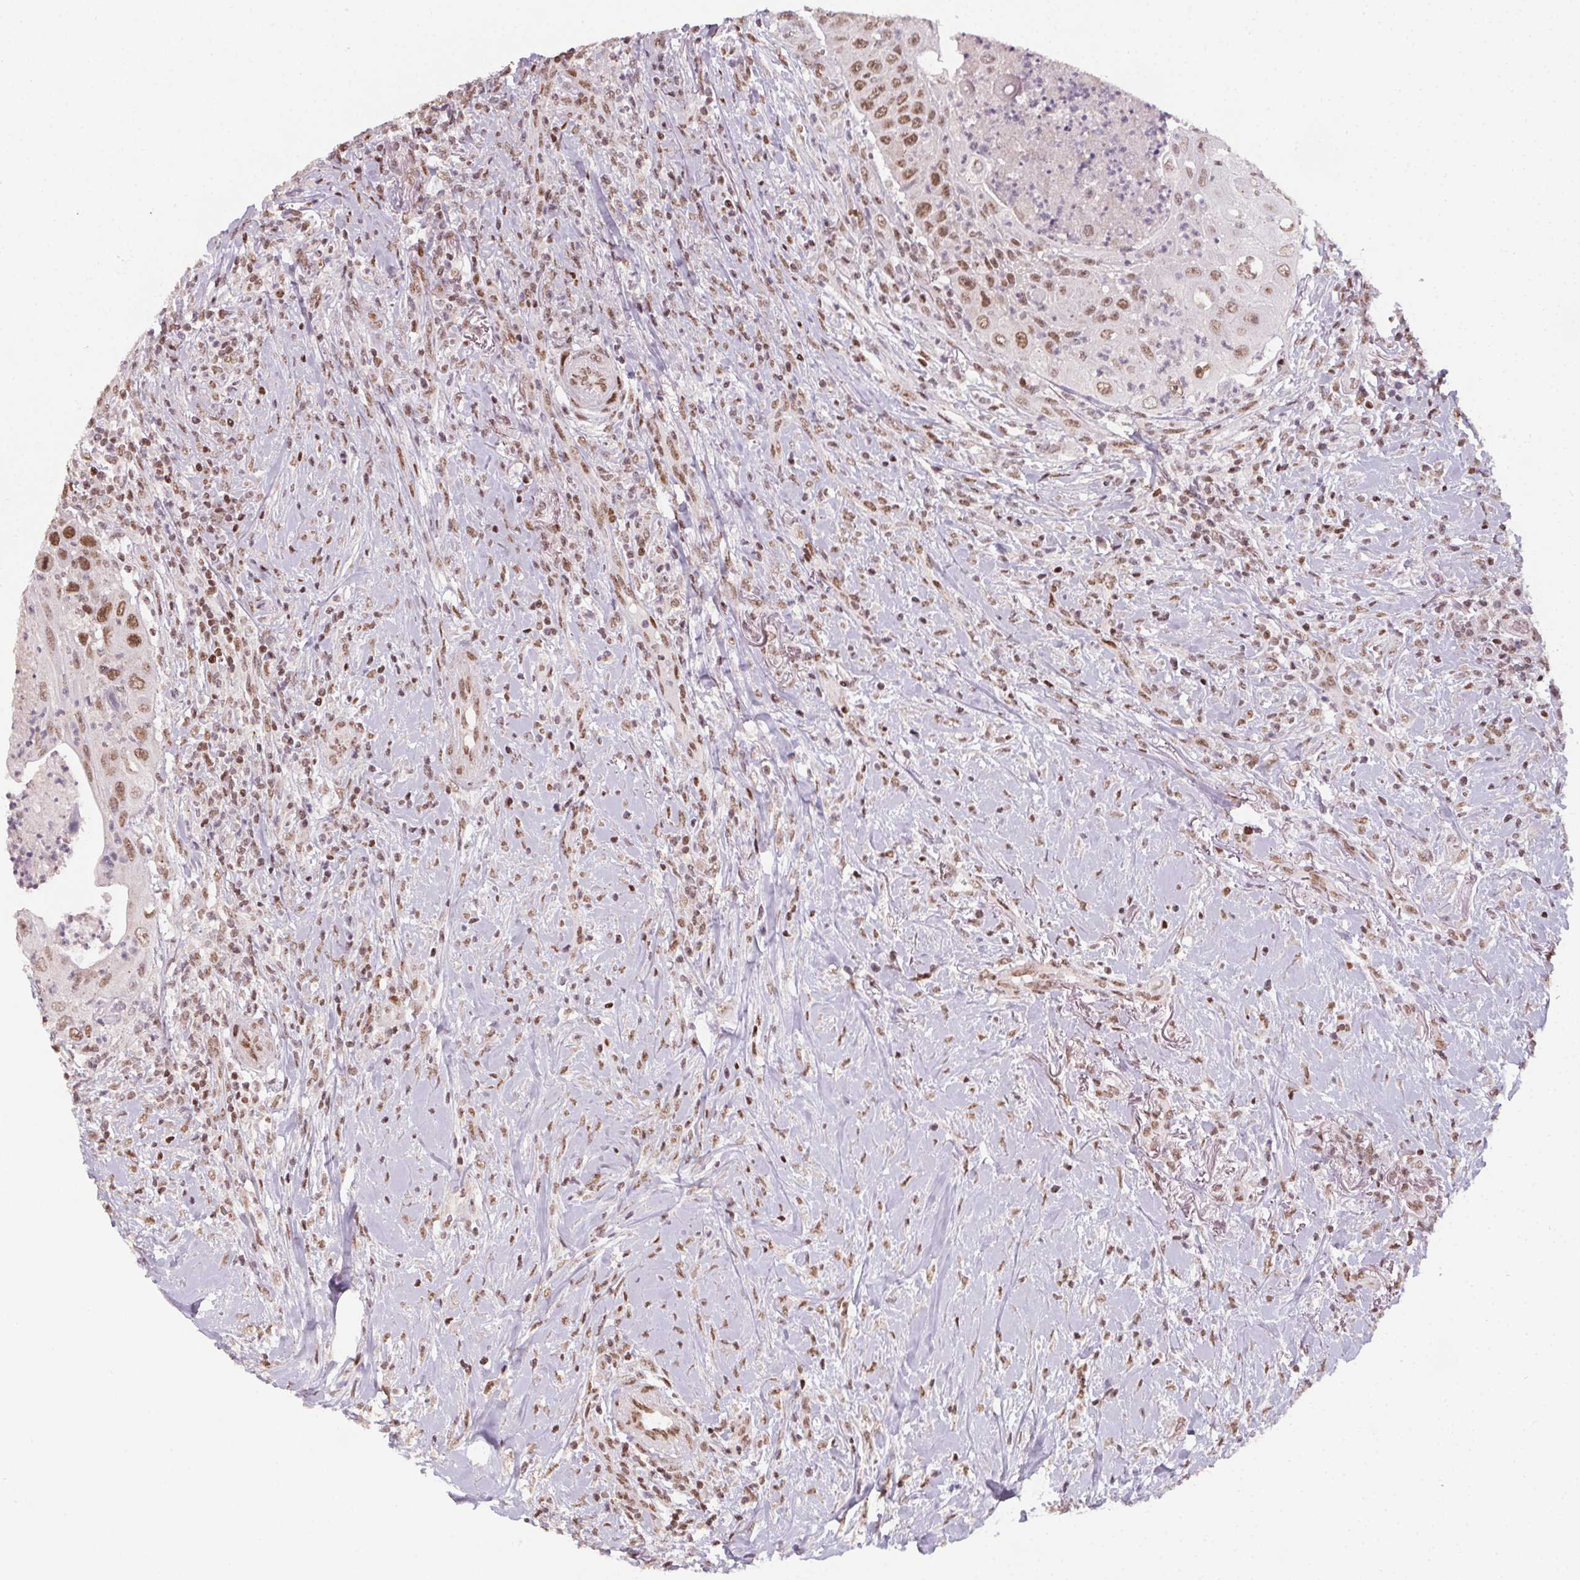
{"staining": {"intensity": "strong", "quantity": "25%-75%", "location": "nuclear"}, "tissue": "head and neck cancer", "cell_type": "Tumor cells", "image_type": "cancer", "snomed": [{"axis": "morphology", "description": "Squamous cell carcinoma, NOS"}, {"axis": "topography", "description": "Head-Neck"}], "caption": "A high amount of strong nuclear staining is identified in approximately 25%-75% of tumor cells in head and neck cancer (squamous cell carcinoma) tissue.", "gene": "KMT2A", "patient": {"sex": "male", "age": 69}}